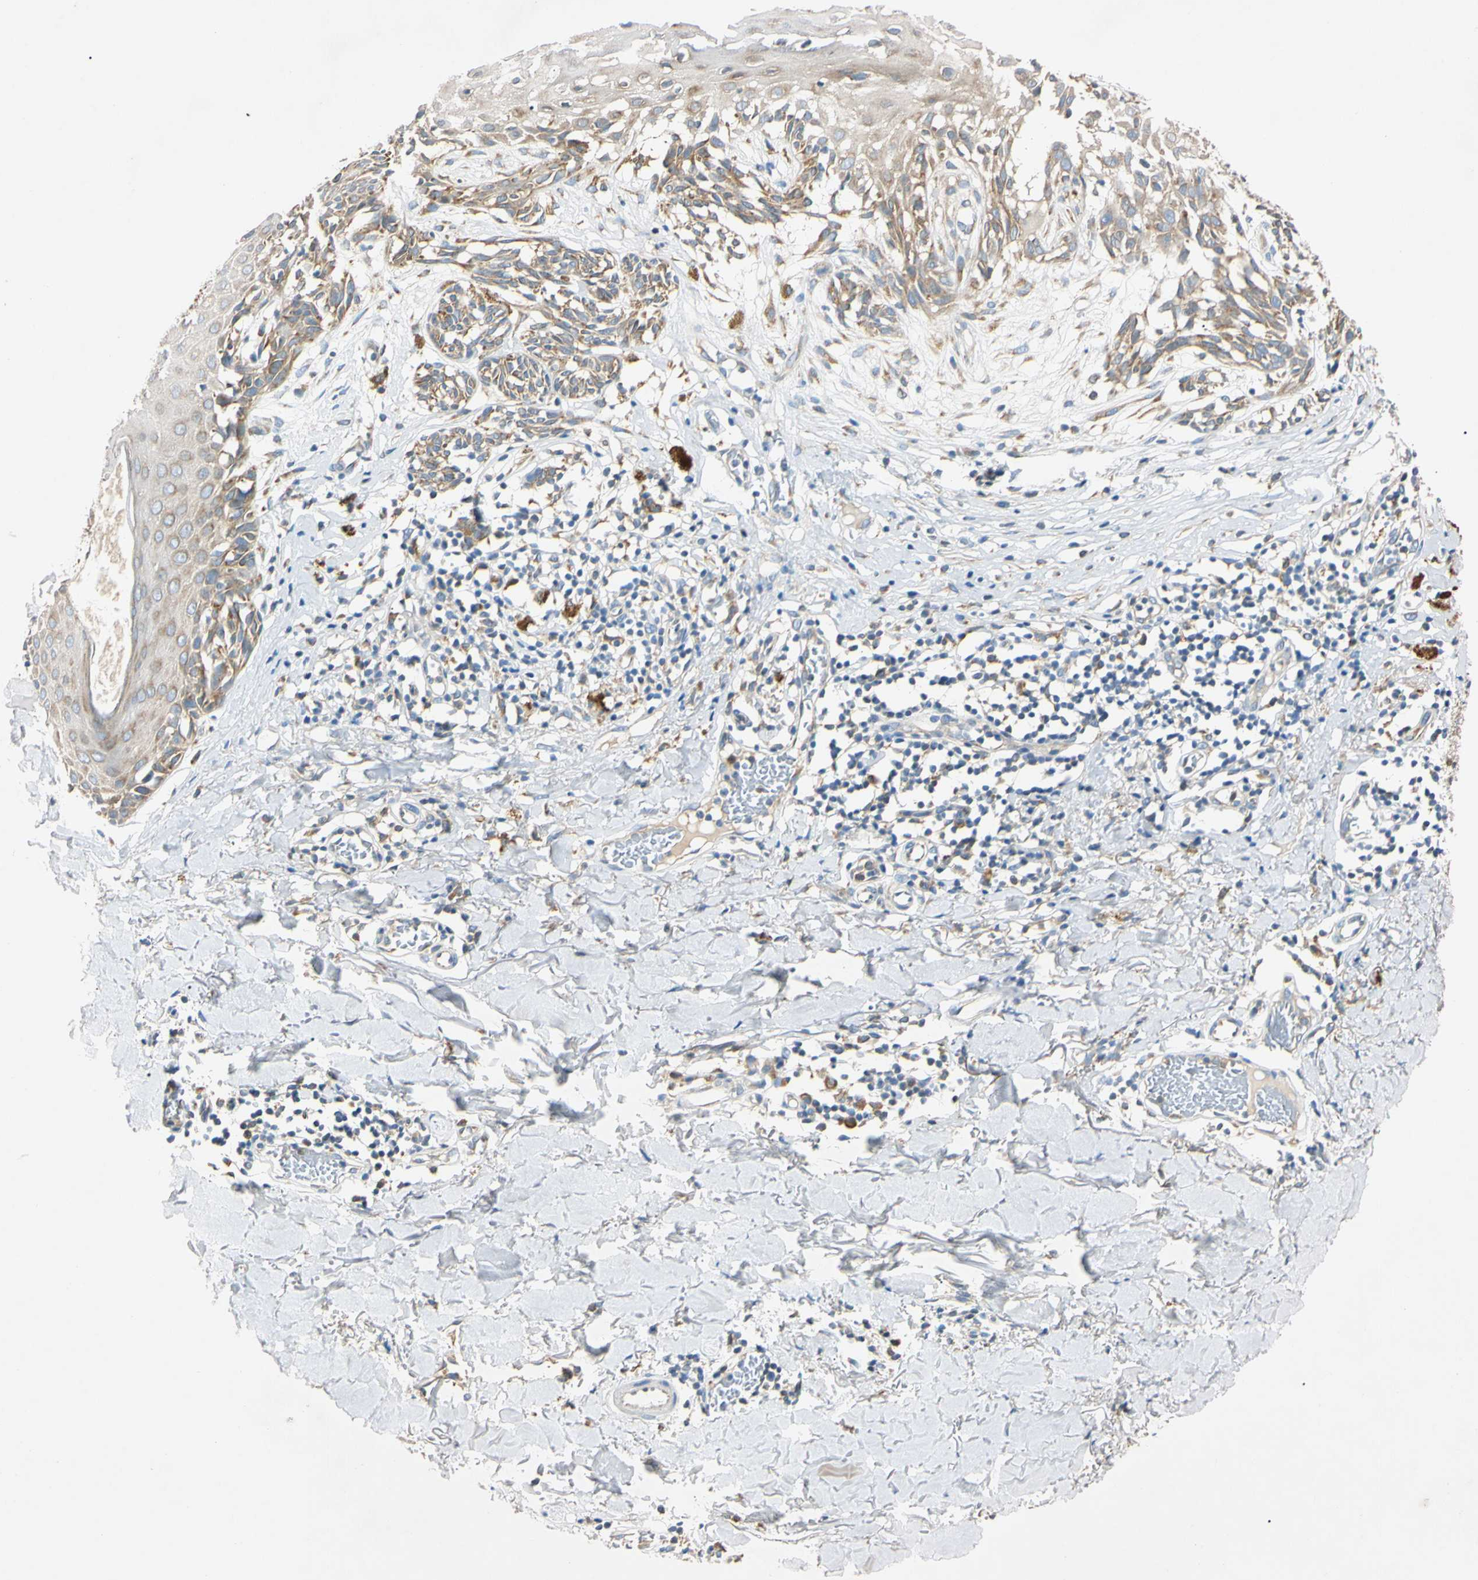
{"staining": {"intensity": "moderate", "quantity": ">75%", "location": "cytoplasmic/membranous"}, "tissue": "melanoma", "cell_type": "Tumor cells", "image_type": "cancer", "snomed": [{"axis": "morphology", "description": "Malignant melanoma, NOS"}, {"axis": "topography", "description": "Skin"}], "caption": "Human malignant melanoma stained with a protein marker shows moderate staining in tumor cells.", "gene": "DNAJB12", "patient": {"sex": "male", "age": 64}}